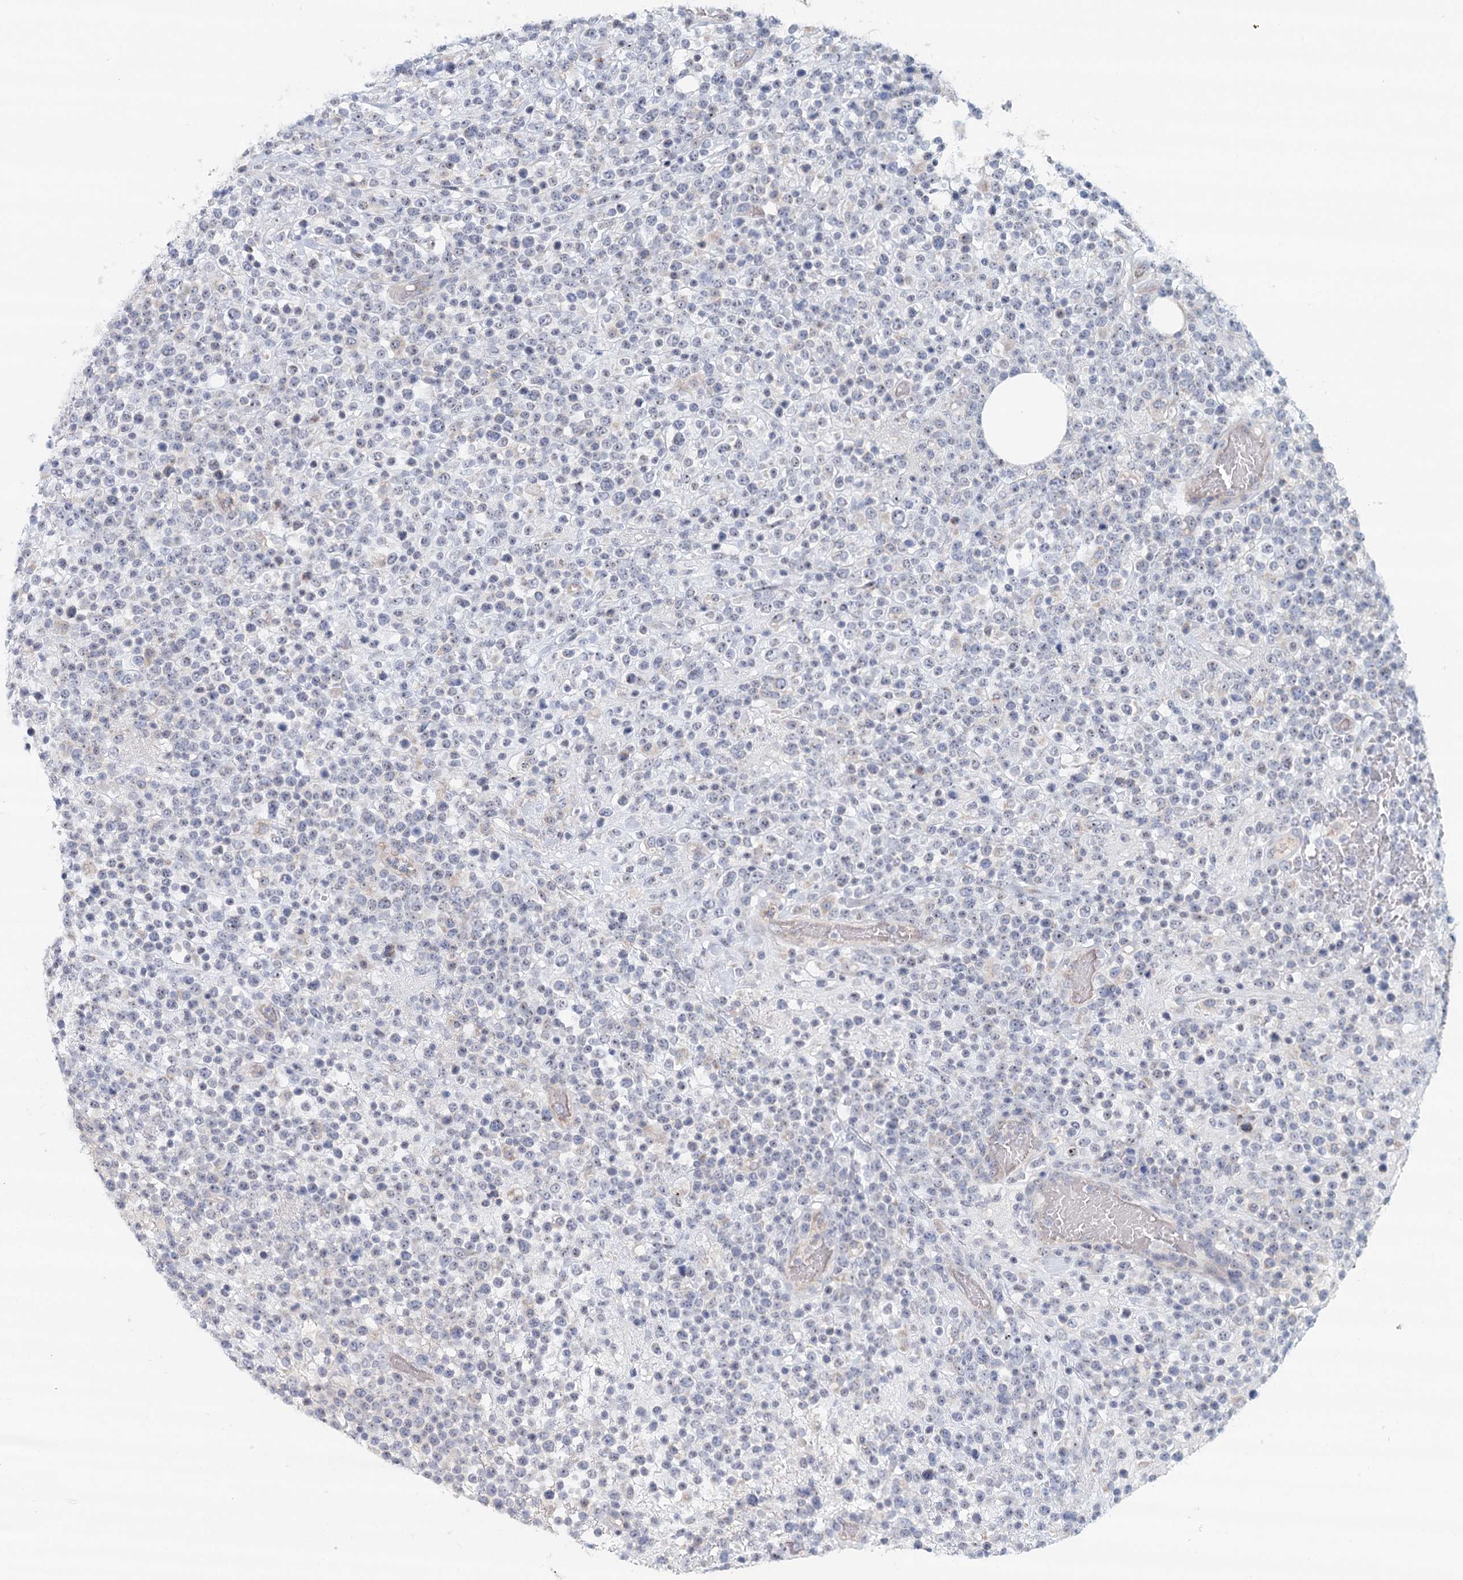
{"staining": {"intensity": "negative", "quantity": "none", "location": "none"}, "tissue": "lymphoma", "cell_type": "Tumor cells", "image_type": "cancer", "snomed": [{"axis": "morphology", "description": "Malignant lymphoma, non-Hodgkin's type, High grade"}, {"axis": "topography", "description": "Colon"}], "caption": "Immunohistochemistry (IHC) micrograph of human malignant lymphoma, non-Hodgkin's type (high-grade) stained for a protein (brown), which displays no positivity in tumor cells.", "gene": "RBM43", "patient": {"sex": "female", "age": 53}}